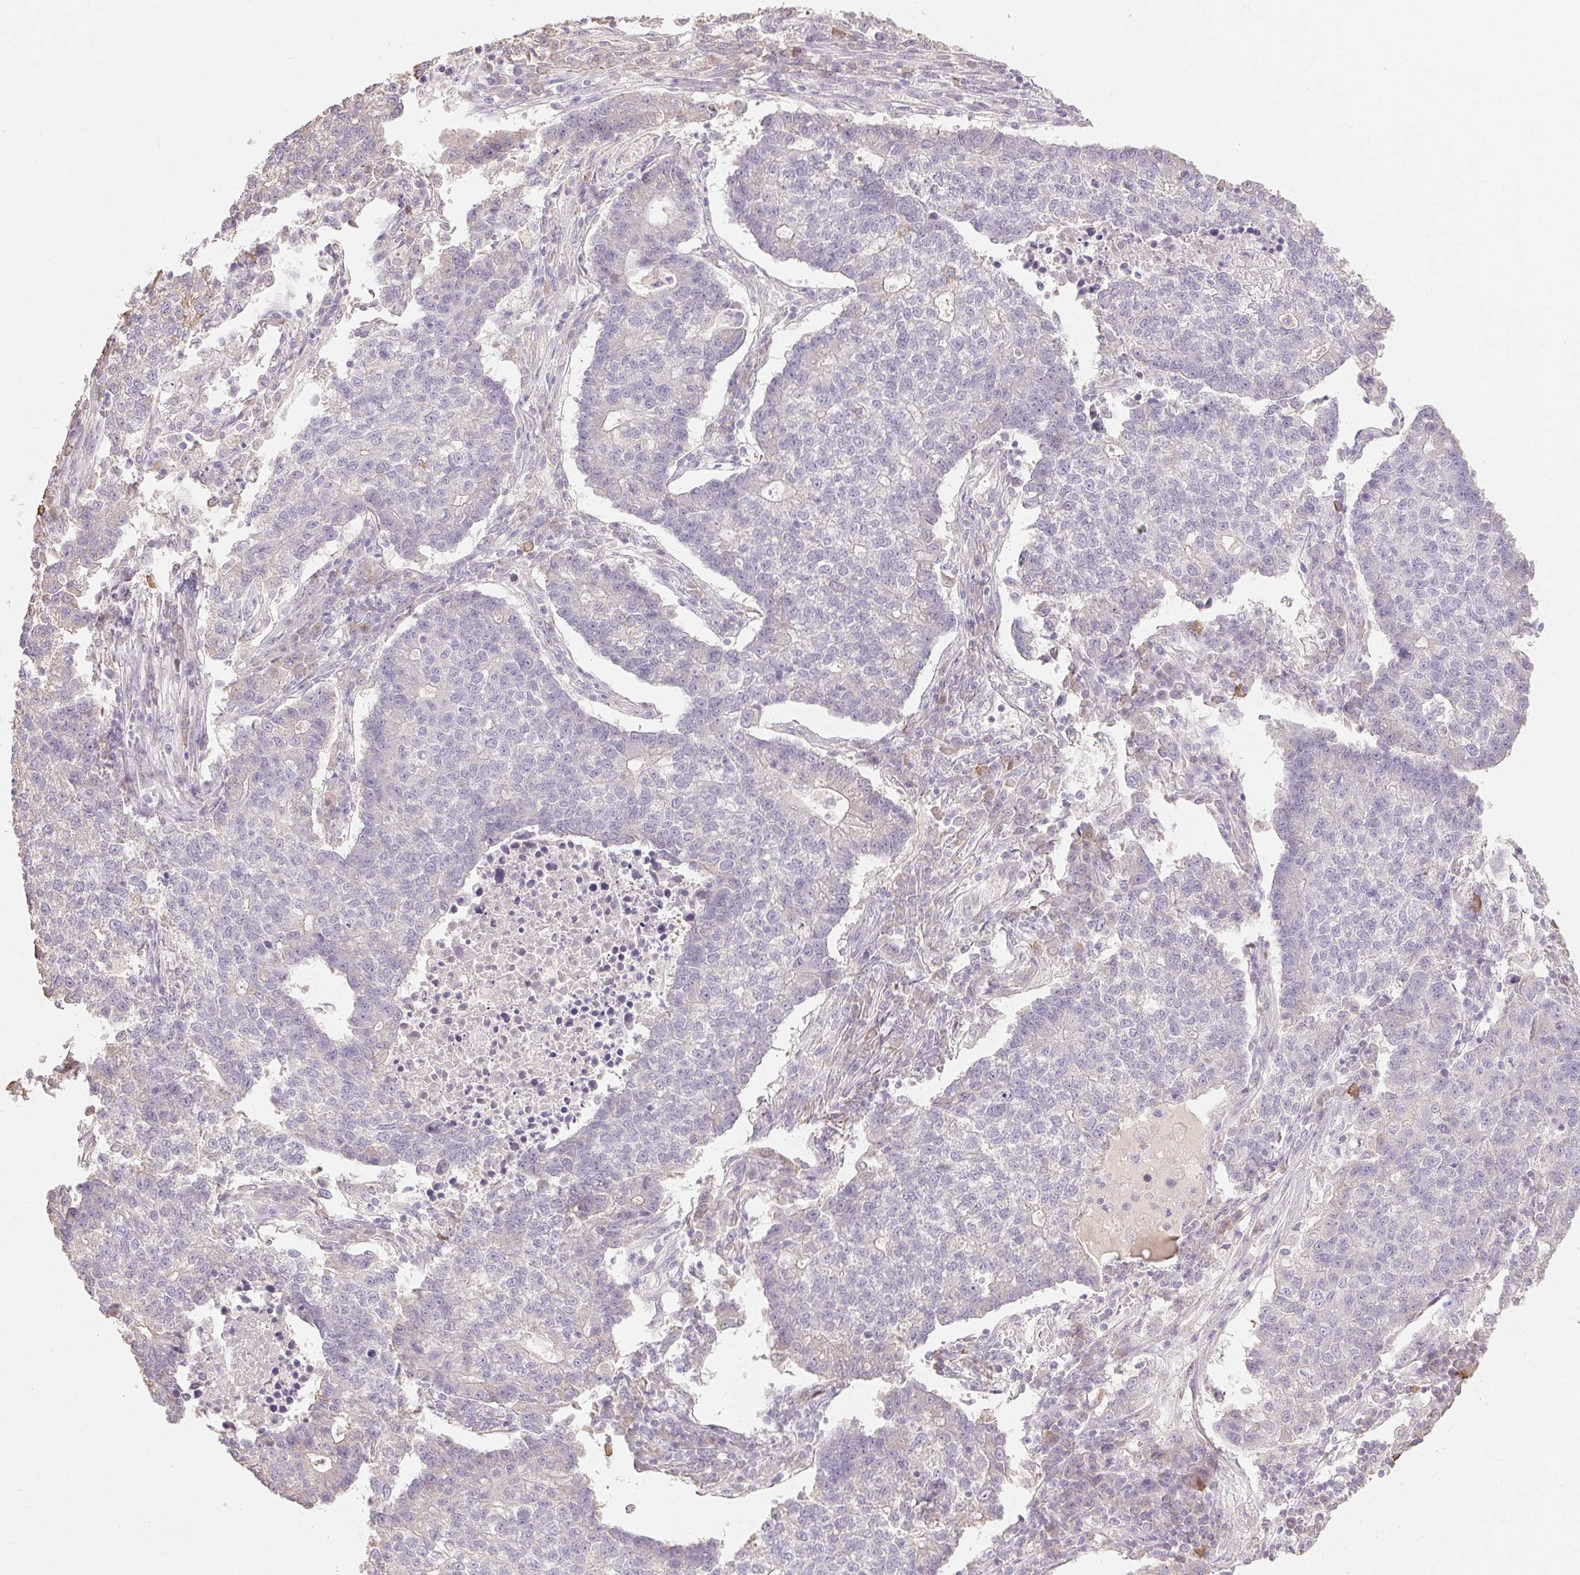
{"staining": {"intensity": "negative", "quantity": "none", "location": "none"}, "tissue": "lung cancer", "cell_type": "Tumor cells", "image_type": "cancer", "snomed": [{"axis": "morphology", "description": "Adenocarcinoma, NOS"}, {"axis": "topography", "description": "Lung"}], "caption": "IHC photomicrograph of neoplastic tissue: adenocarcinoma (lung) stained with DAB (3,3'-diaminobenzidine) displays no significant protein positivity in tumor cells.", "gene": "MAP7D2", "patient": {"sex": "male", "age": 57}}